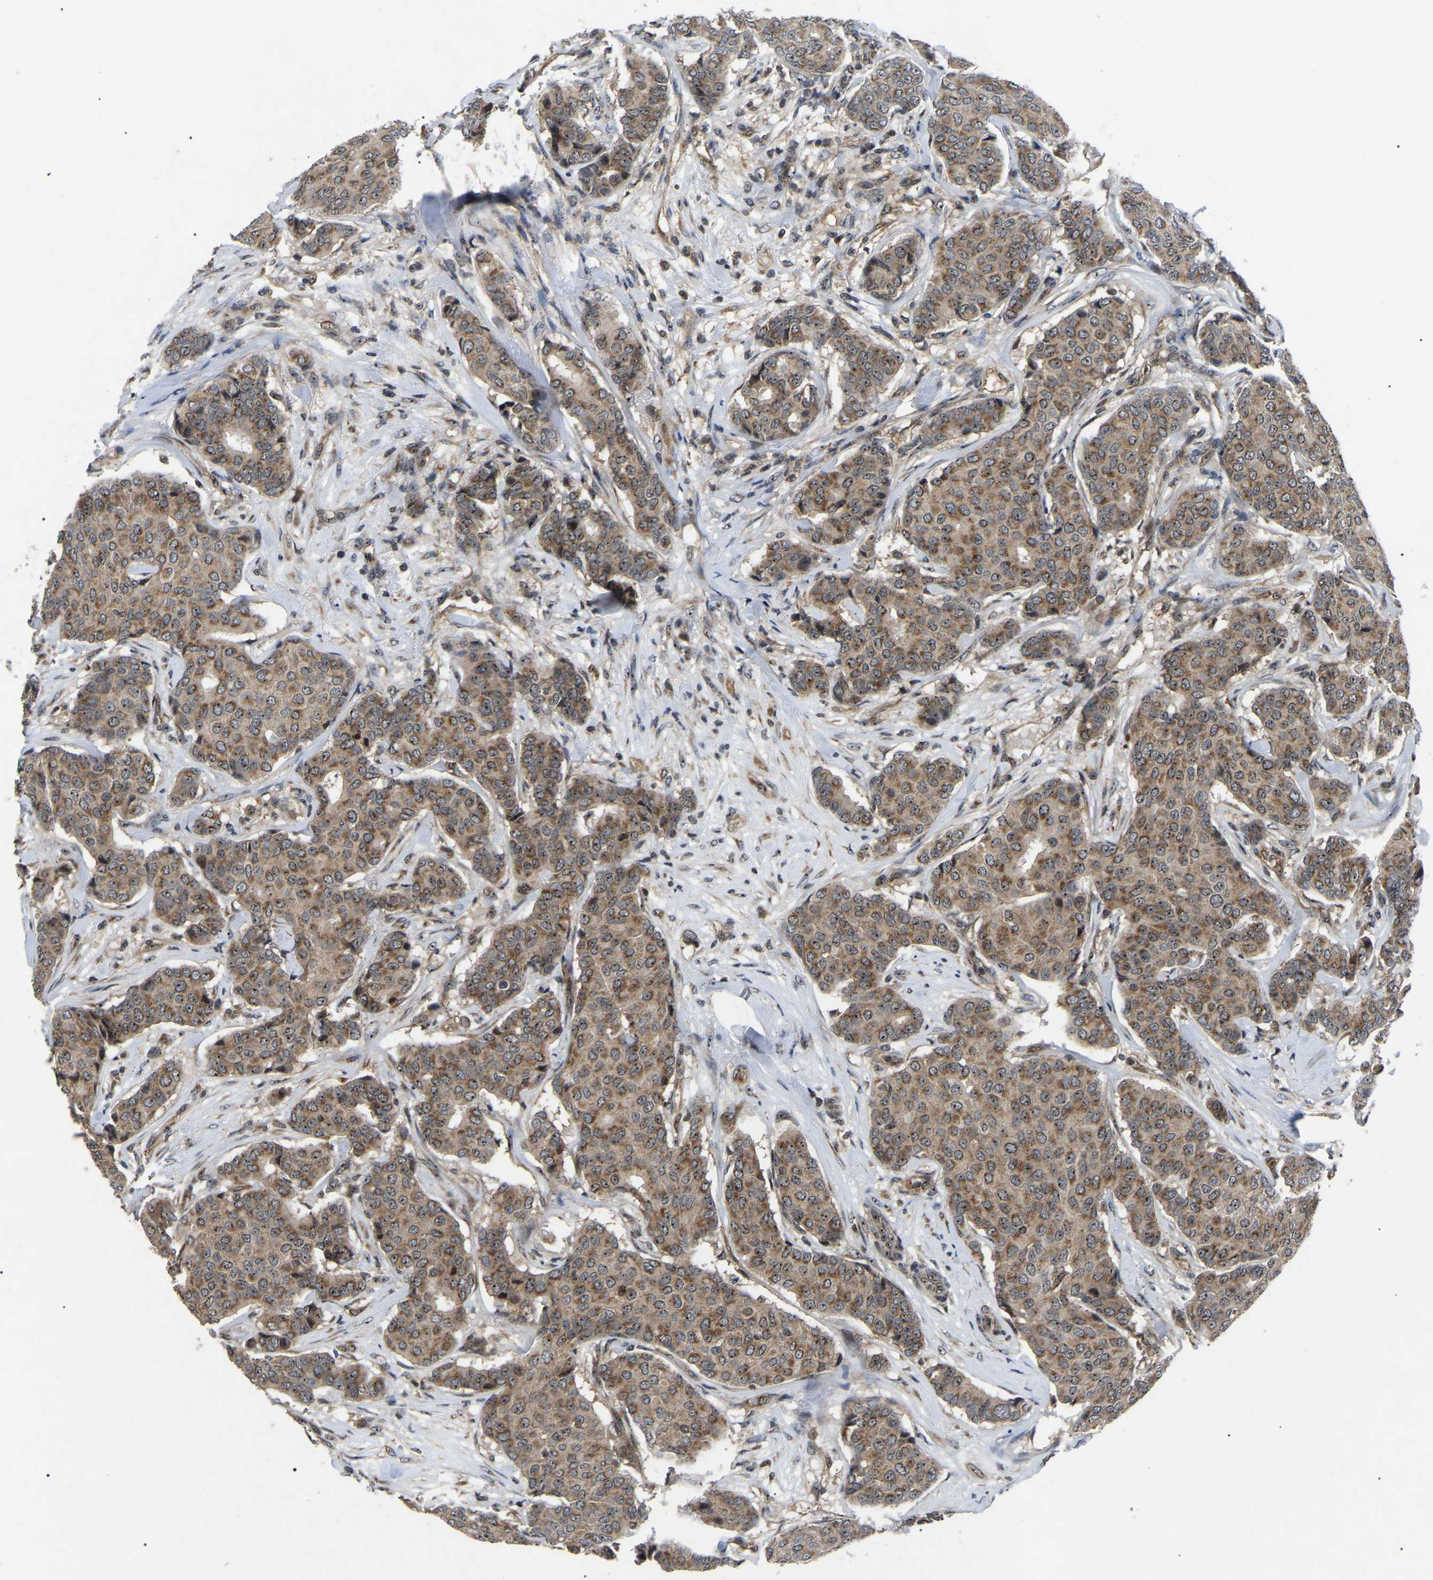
{"staining": {"intensity": "moderate", "quantity": ">75%", "location": "cytoplasmic/membranous,nuclear"}, "tissue": "breast cancer", "cell_type": "Tumor cells", "image_type": "cancer", "snomed": [{"axis": "morphology", "description": "Duct carcinoma"}, {"axis": "topography", "description": "Breast"}], "caption": "IHC of breast cancer reveals medium levels of moderate cytoplasmic/membranous and nuclear staining in approximately >75% of tumor cells.", "gene": "RBM28", "patient": {"sex": "female", "age": 75}}